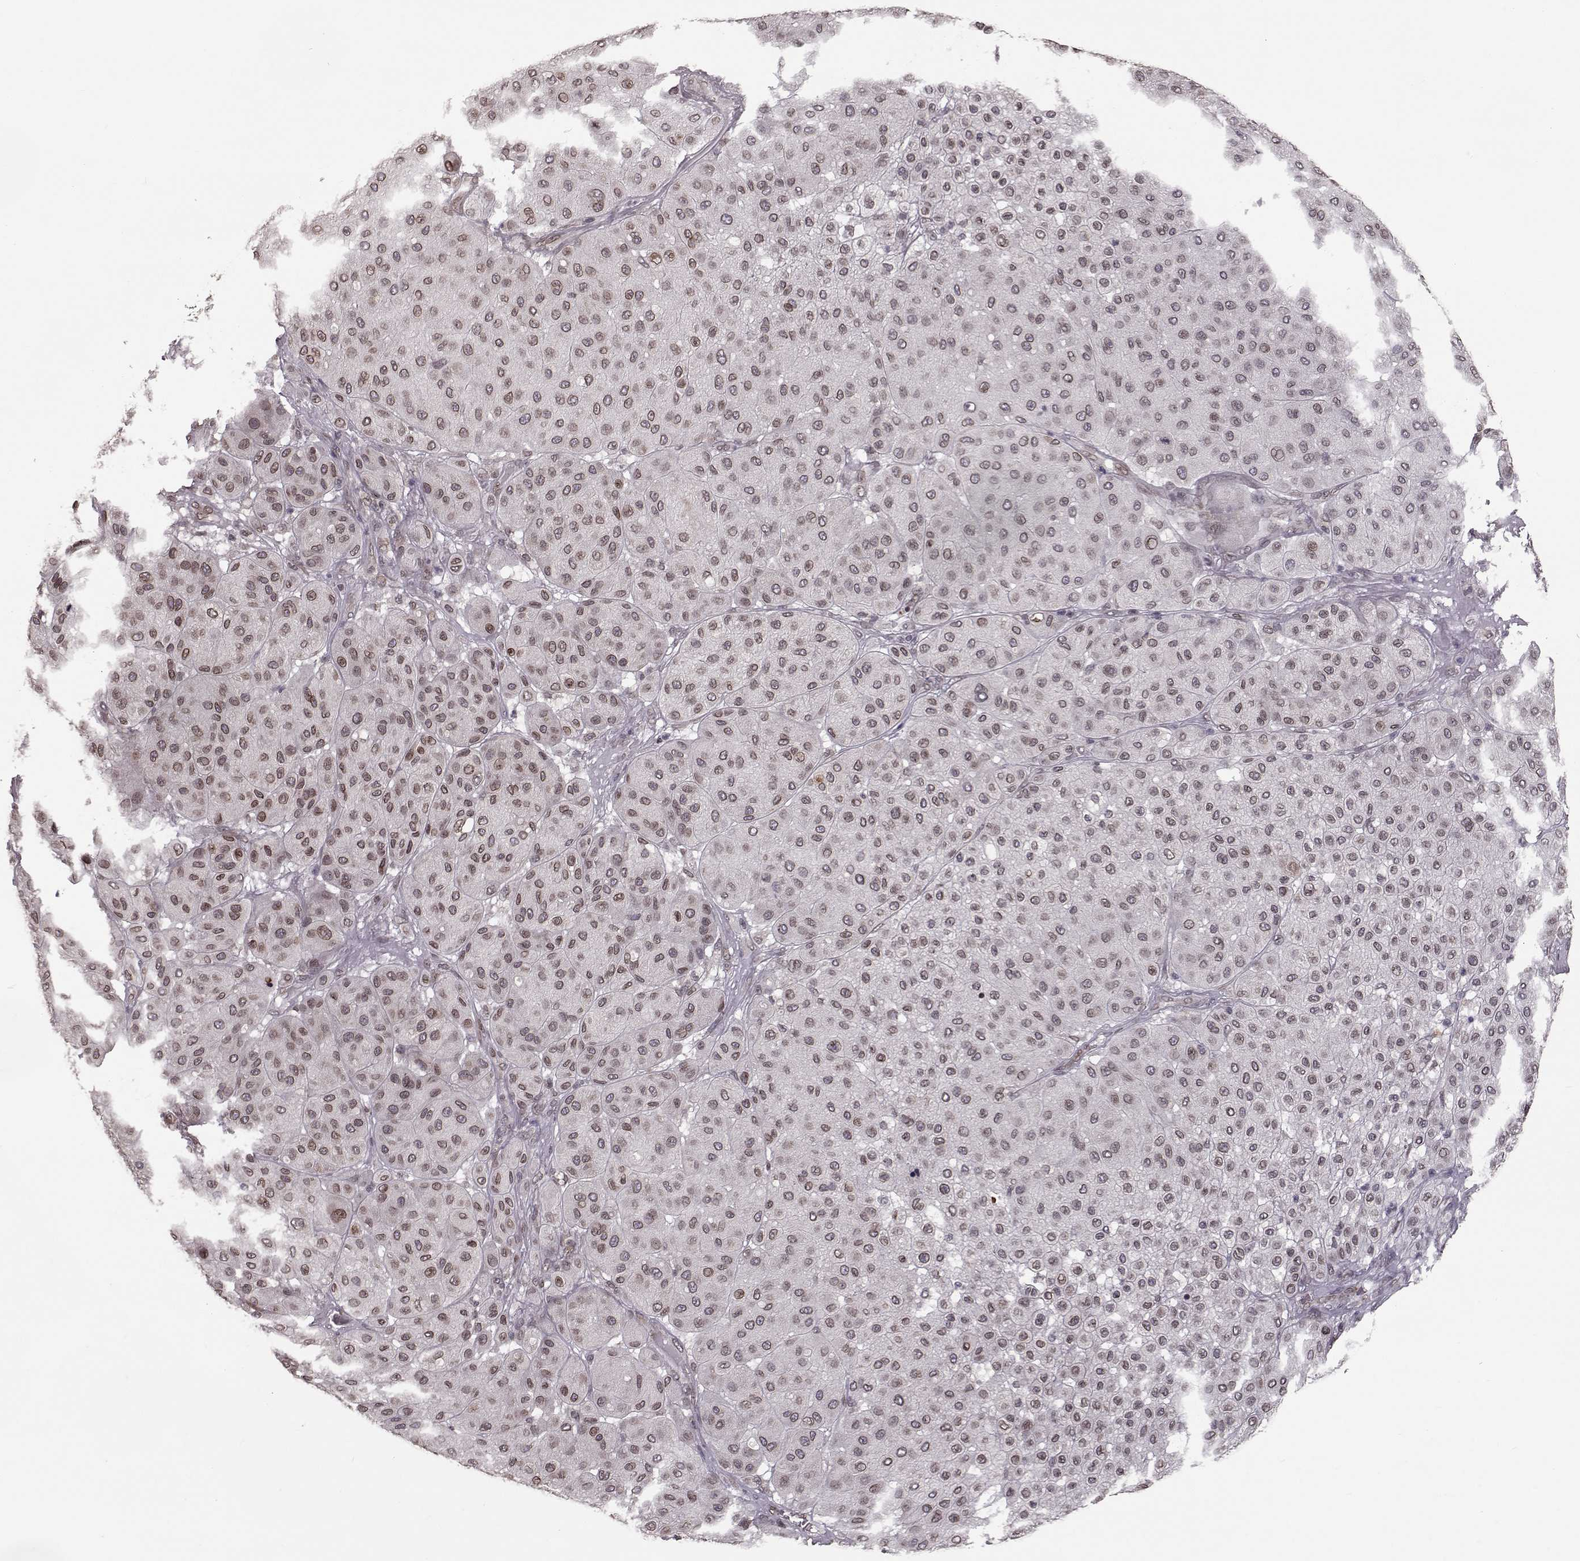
{"staining": {"intensity": "weak", "quantity": ">75%", "location": "cytoplasmic/membranous,nuclear"}, "tissue": "melanoma", "cell_type": "Tumor cells", "image_type": "cancer", "snomed": [{"axis": "morphology", "description": "Malignant melanoma, Metastatic site"}, {"axis": "topography", "description": "Smooth muscle"}], "caption": "Tumor cells reveal low levels of weak cytoplasmic/membranous and nuclear expression in approximately >75% of cells in human malignant melanoma (metastatic site).", "gene": "NUP37", "patient": {"sex": "male", "age": 41}}